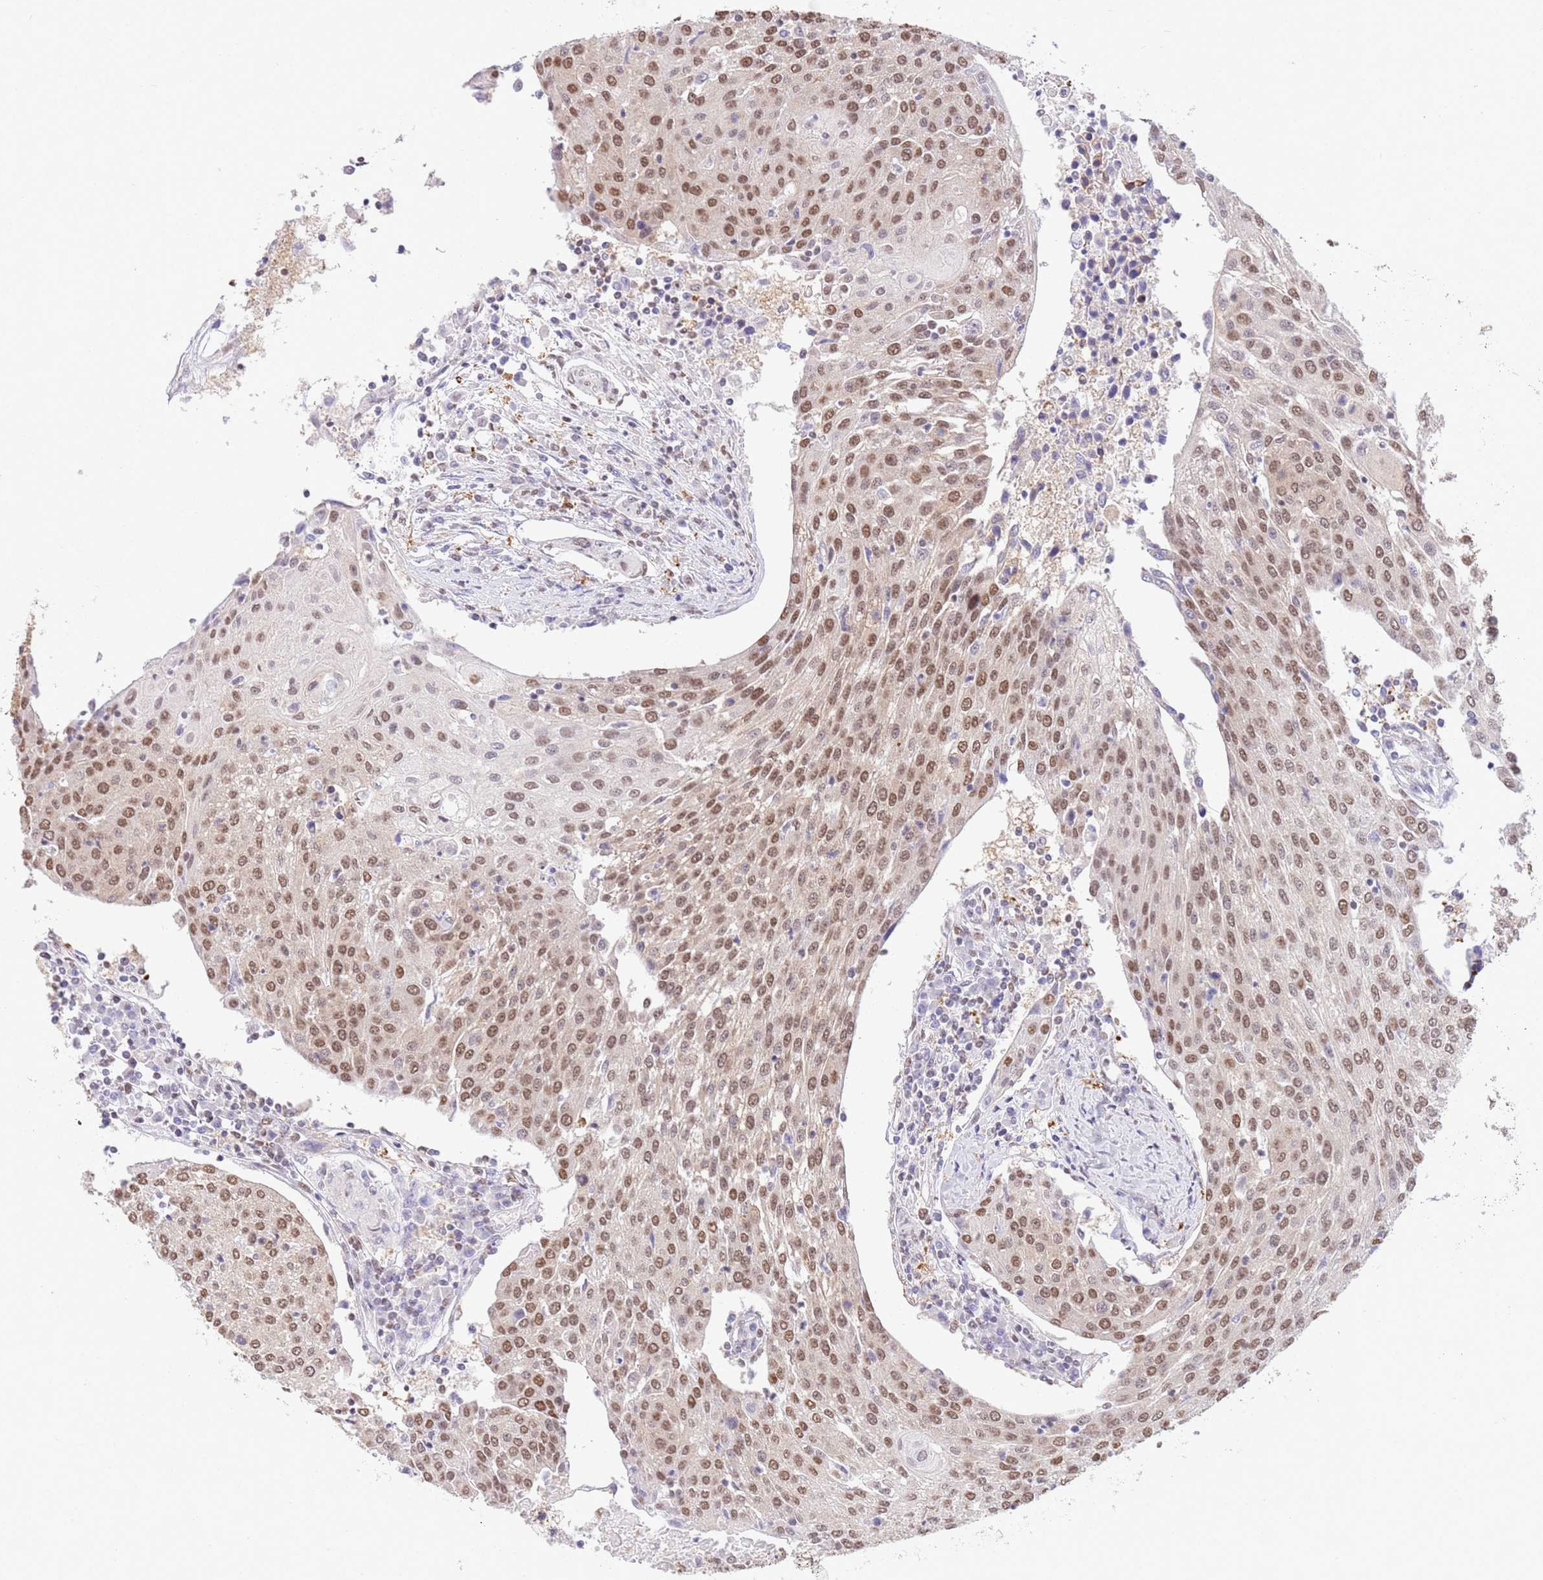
{"staining": {"intensity": "moderate", "quantity": ">75%", "location": "nuclear"}, "tissue": "urothelial cancer", "cell_type": "Tumor cells", "image_type": "cancer", "snomed": [{"axis": "morphology", "description": "Urothelial carcinoma, High grade"}, {"axis": "topography", "description": "Urinary bladder"}], "caption": "Urothelial cancer tissue shows moderate nuclear staining in approximately >75% of tumor cells, visualized by immunohistochemistry.", "gene": "TRIM32", "patient": {"sex": "female", "age": 85}}